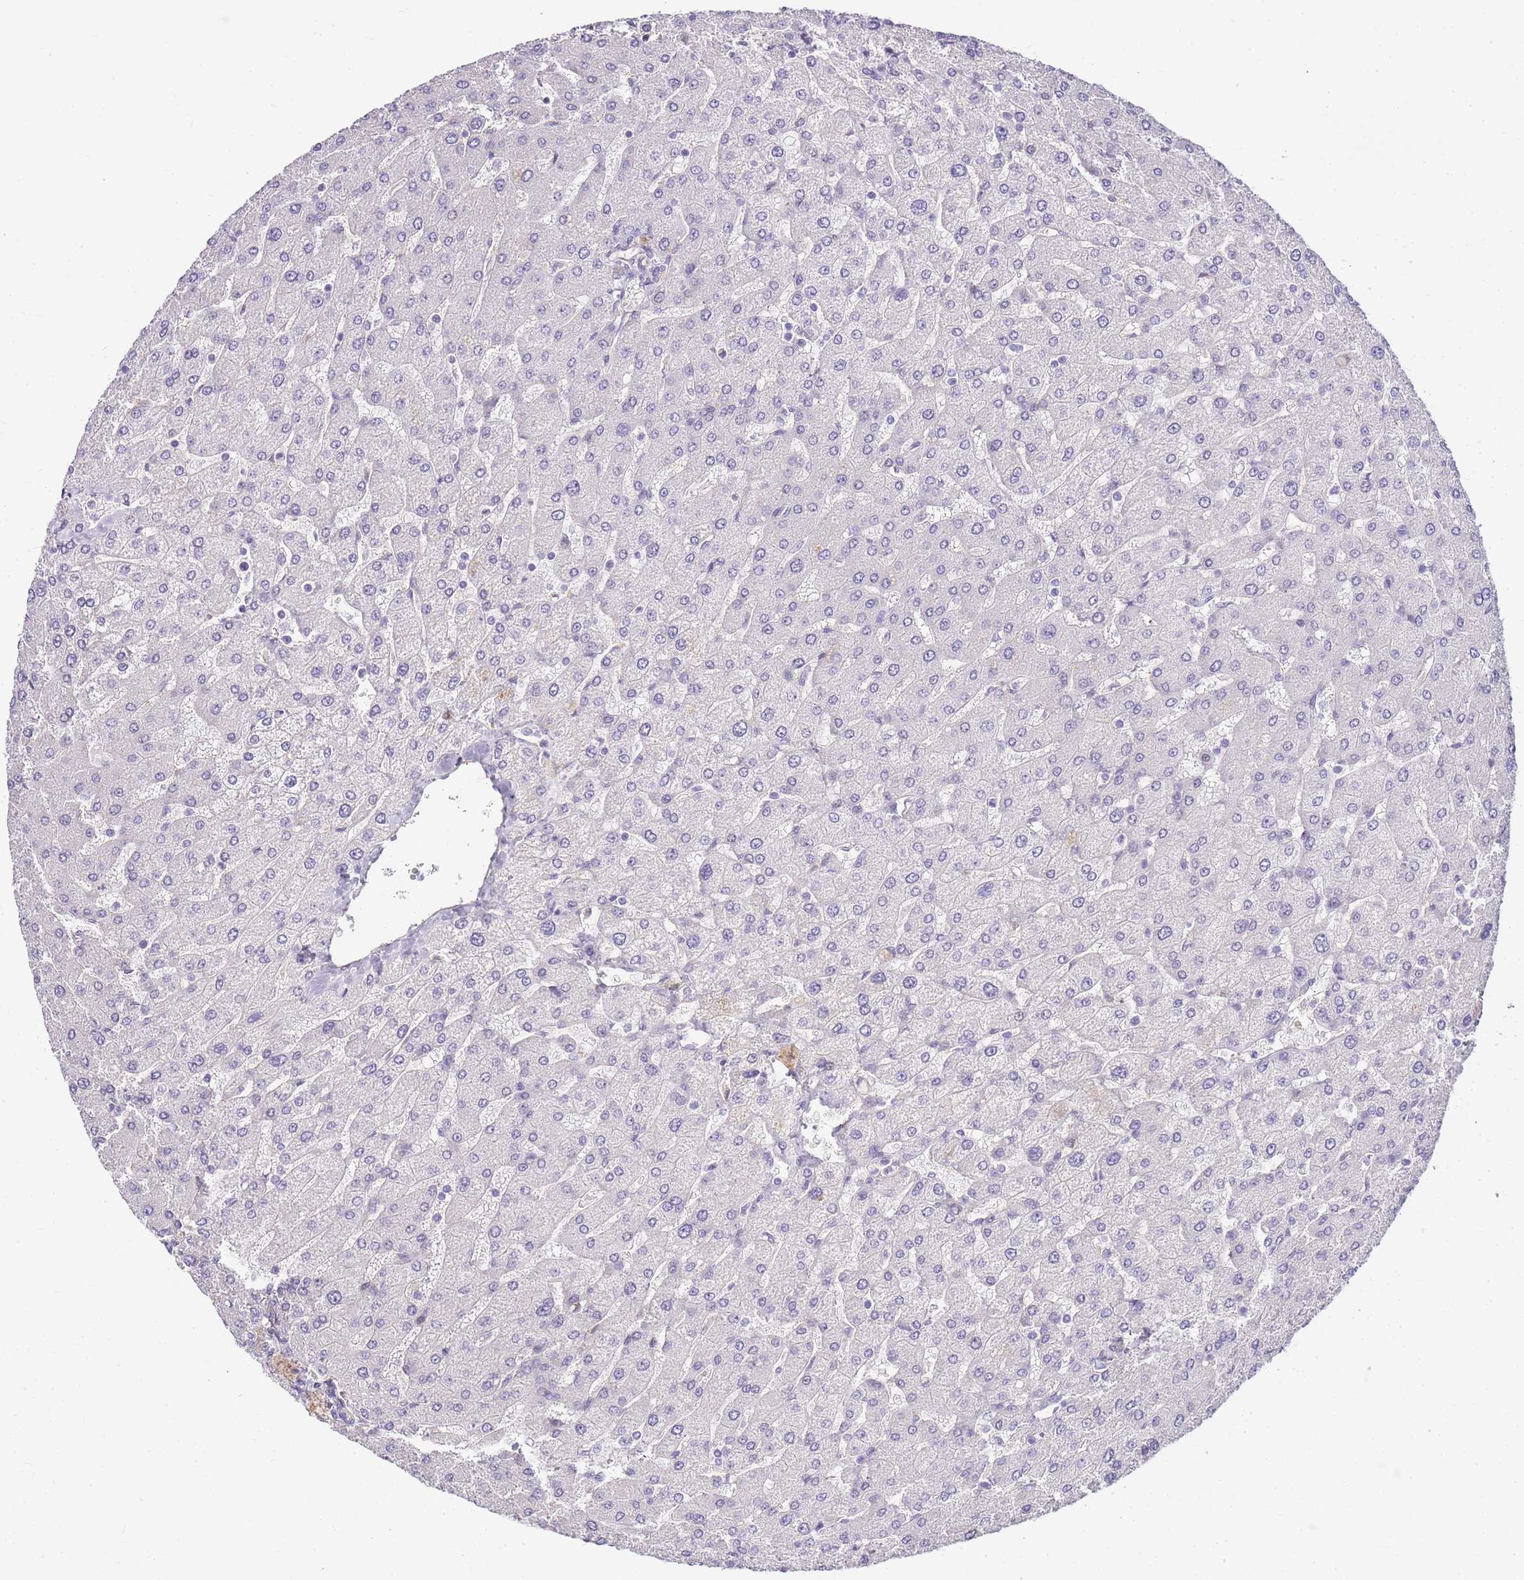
{"staining": {"intensity": "negative", "quantity": "none", "location": "none"}, "tissue": "liver", "cell_type": "Cholangiocytes", "image_type": "normal", "snomed": [{"axis": "morphology", "description": "Normal tissue, NOS"}, {"axis": "topography", "description": "Liver"}], "caption": "Cholangiocytes are negative for brown protein staining in normal liver. (DAB (3,3'-diaminobenzidine) IHC visualized using brightfield microscopy, high magnification).", "gene": "CLBA1", "patient": {"sex": "male", "age": 55}}